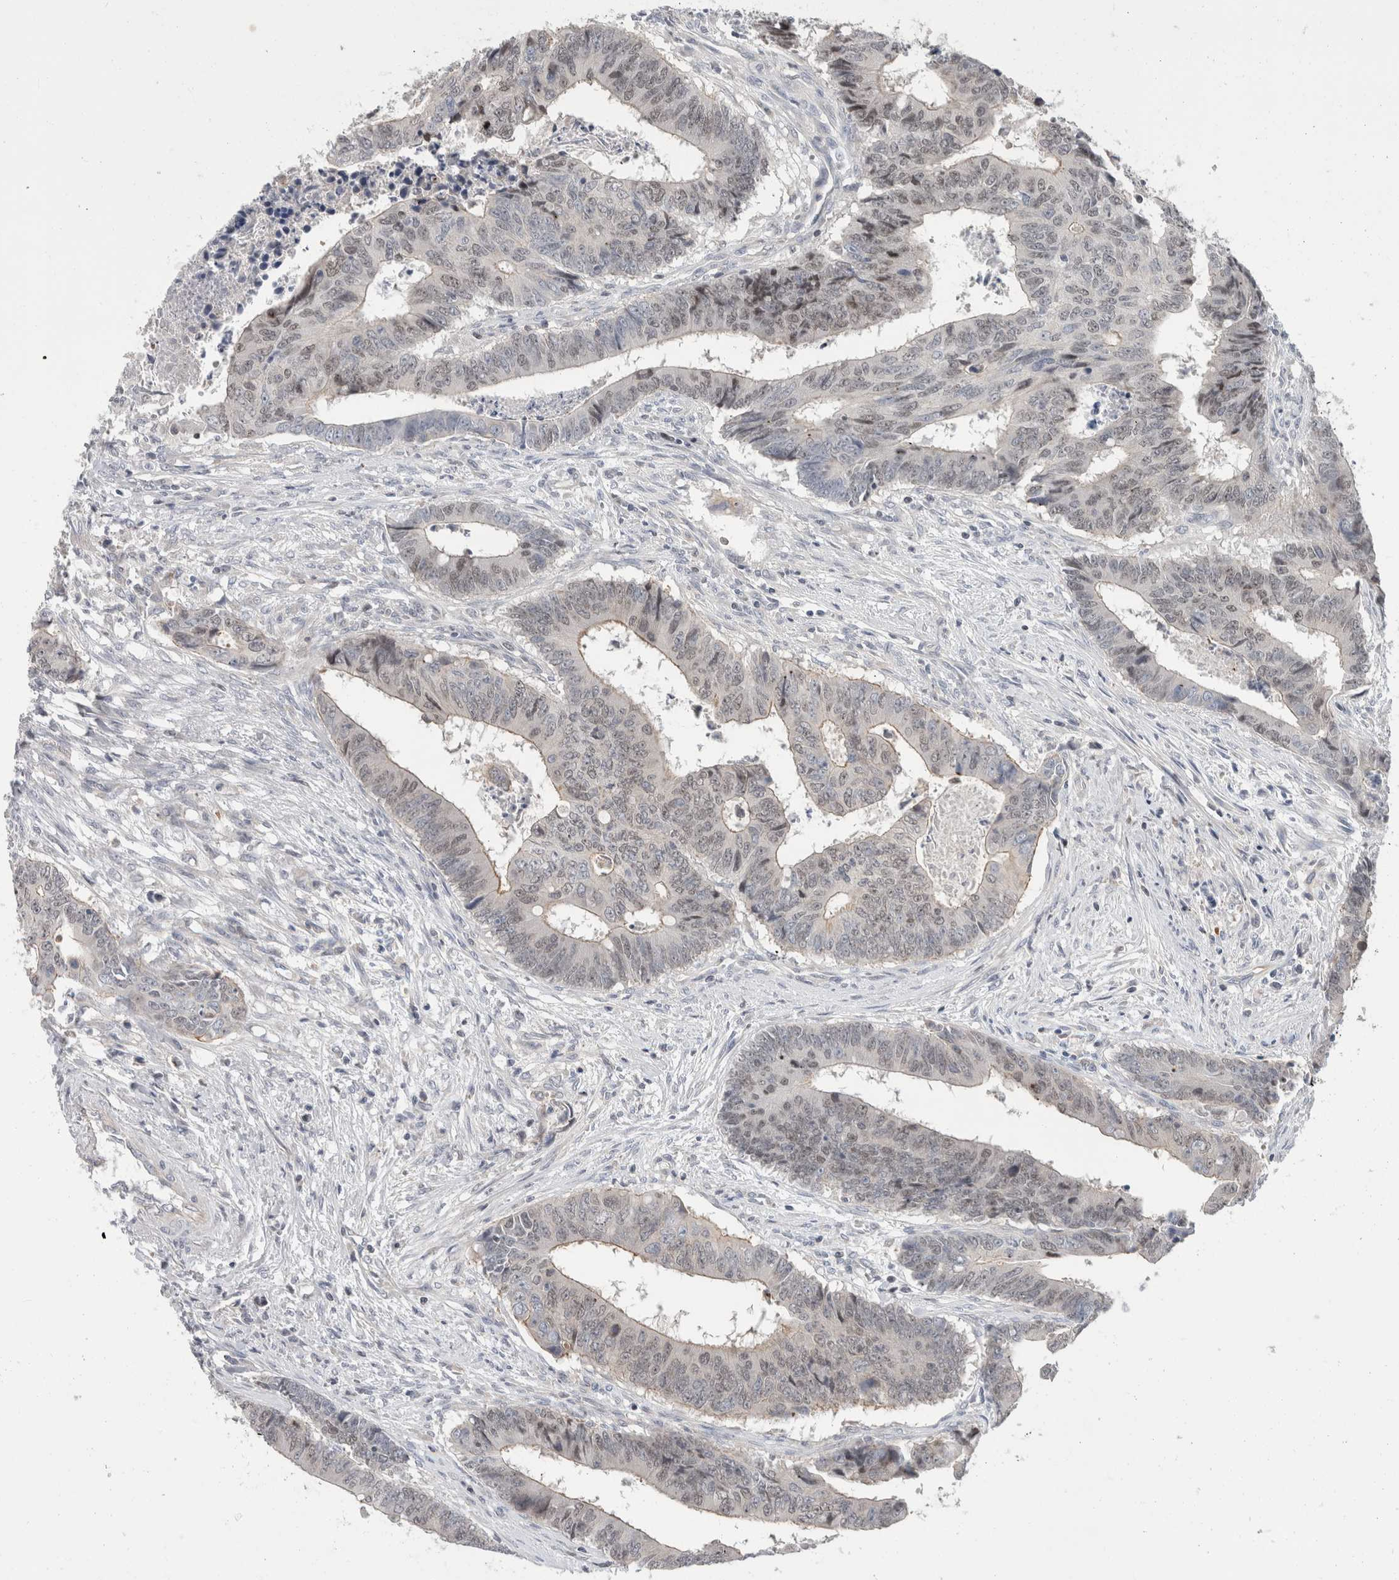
{"staining": {"intensity": "weak", "quantity": "<25%", "location": "nuclear"}, "tissue": "colorectal cancer", "cell_type": "Tumor cells", "image_type": "cancer", "snomed": [{"axis": "morphology", "description": "Adenocarcinoma, NOS"}, {"axis": "topography", "description": "Rectum"}], "caption": "Immunohistochemistry (IHC) of colorectal cancer demonstrates no staining in tumor cells.", "gene": "SYTL5", "patient": {"sex": "male", "age": 84}}